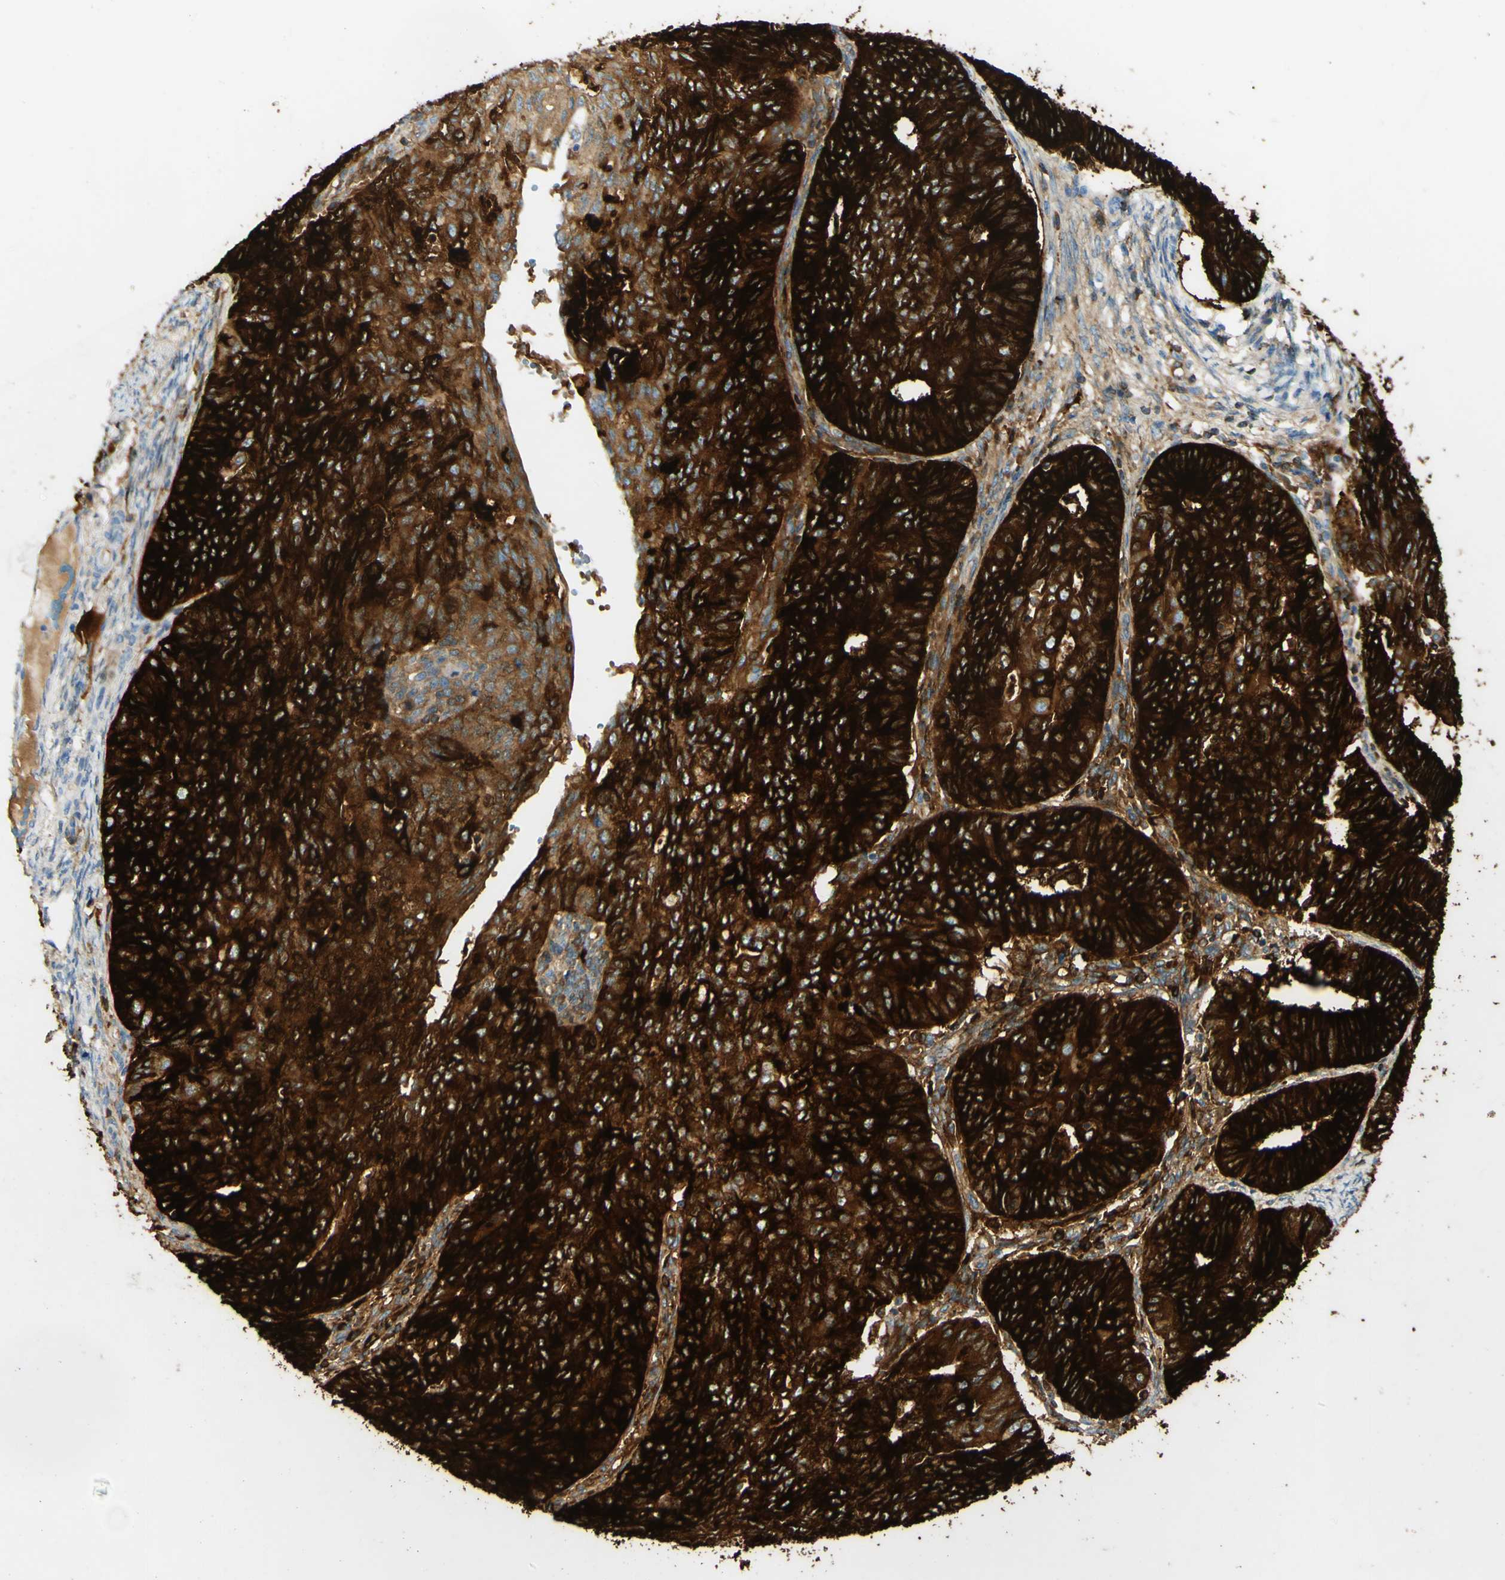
{"staining": {"intensity": "strong", "quantity": ">75%", "location": "cytoplasmic/membranous"}, "tissue": "endometrial cancer", "cell_type": "Tumor cells", "image_type": "cancer", "snomed": [{"axis": "morphology", "description": "Adenocarcinoma, NOS"}, {"axis": "topography", "description": "Endometrium"}], "caption": "Protein positivity by IHC exhibits strong cytoplasmic/membranous expression in approximately >75% of tumor cells in adenocarcinoma (endometrial).", "gene": "PIGR", "patient": {"sex": "female", "age": 32}}